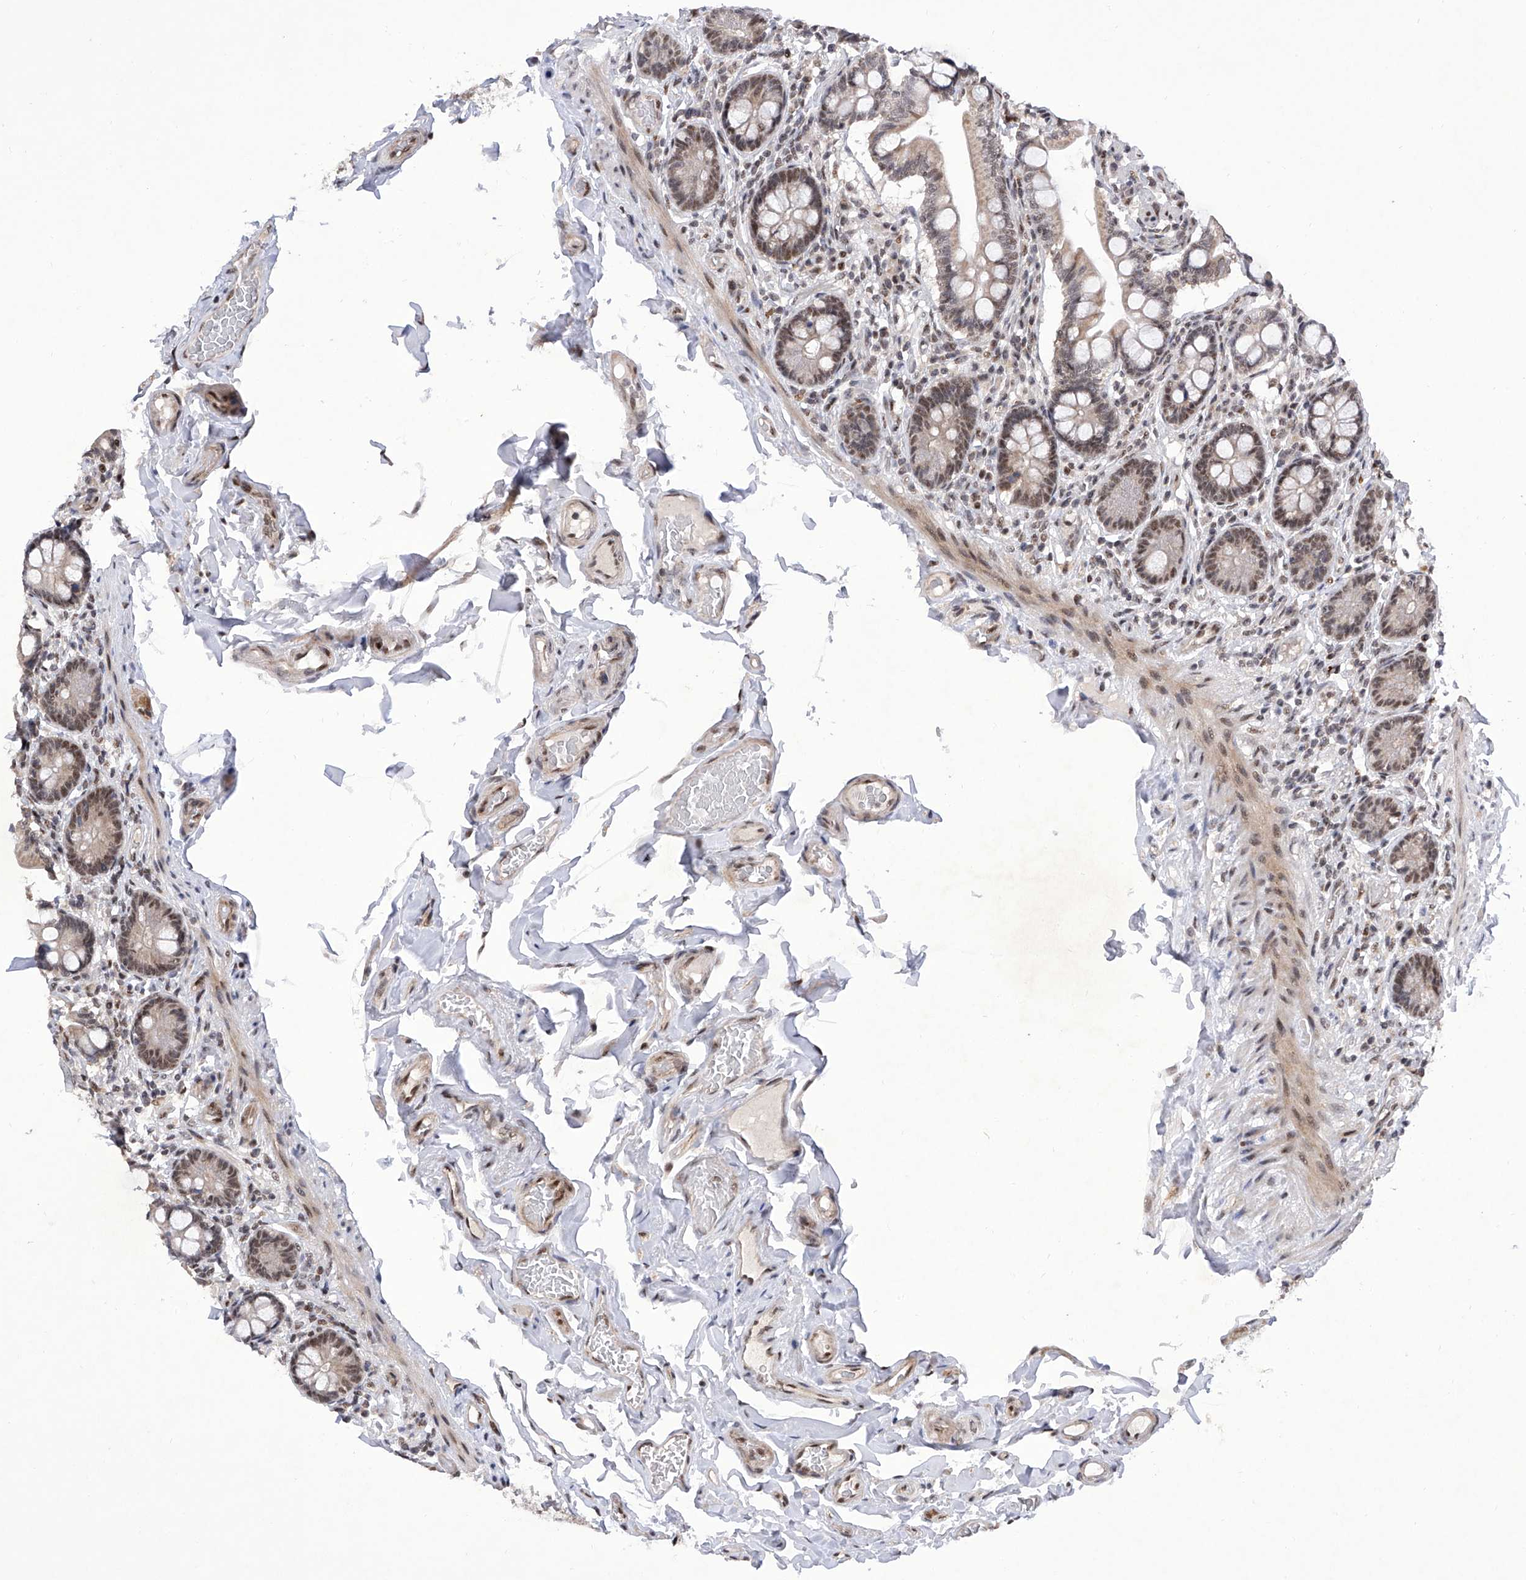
{"staining": {"intensity": "moderate", "quantity": "<25%", "location": "cytoplasmic/membranous,nuclear"}, "tissue": "small intestine", "cell_type": "Glandular cells", "image_type": "normal", "snomed": [{"axis": "morphology", "description": "Normal tissue, NOS"}, {"axis": "topography", "description": "Small intestine"}], "caption": "This histopathology image shows immunohistochemistry staining of normal human small intestine, with low moderate cytoplasmic/membranous,nuclear positivity in about <25% of glandular cells.", "gene": "RAD54L", "patient": {"sex": "female", "age": 64}}